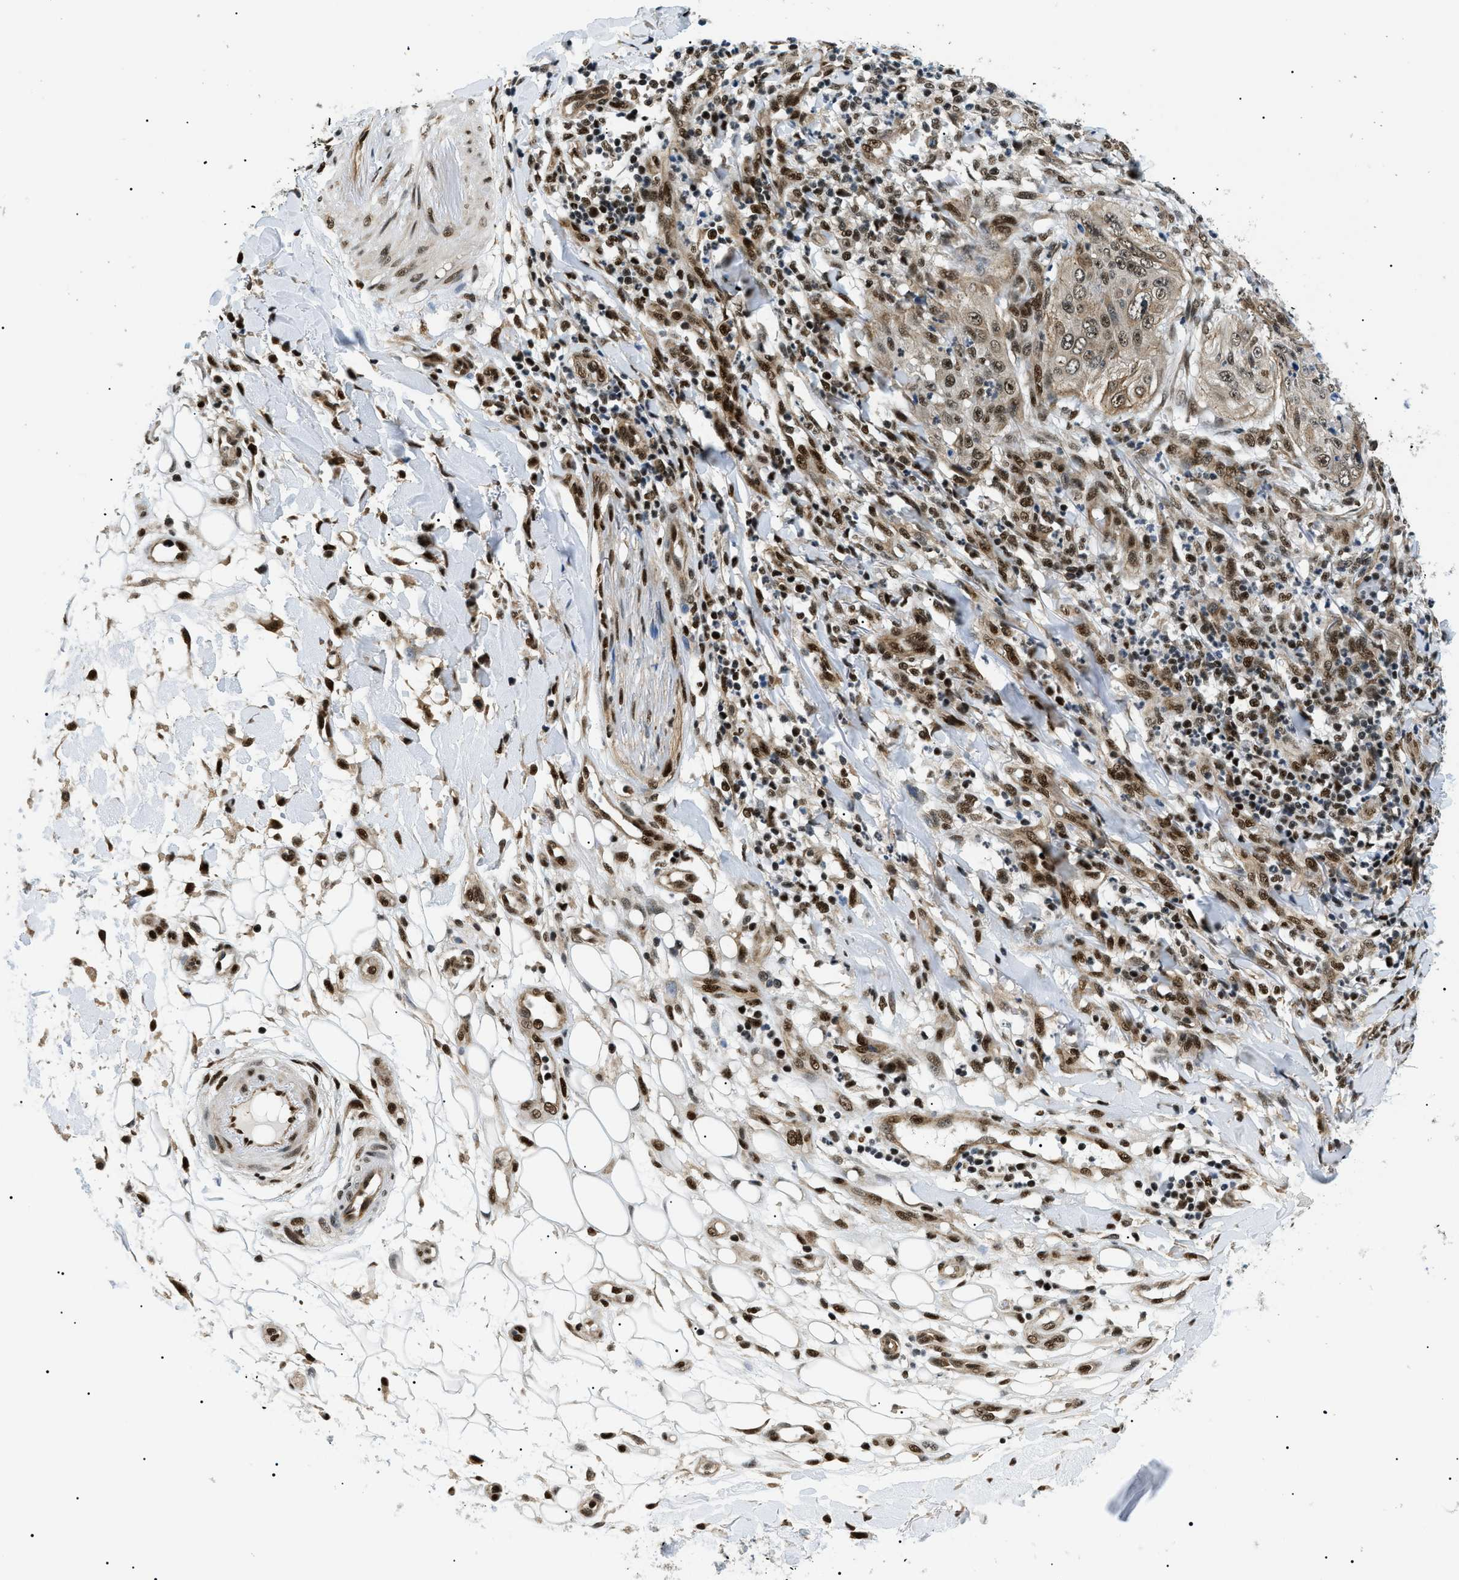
{"staining": {"intensity": "moderate", "quantity": ">75%", "location": "cytoplasmic/membranous,nuclear"}, "tissue": "skin cancer", "cell_type": "Tumor cells", "image_type": "cancer", "snomed": [{"axis": "morphology", "description": "Squamous cell carcinoma, NOS"}, {"axis": "topography", "description": "Skin"}], "caption": "Human squamous cell carcinoma (skin) stained with a brown dye demonstrates moderate cytoplasmic/membranous and nuclear positive staining in approximately >75% of tumor cells.", "gene": "CWC25", "patient": {"sex": "female", "age": 80}}